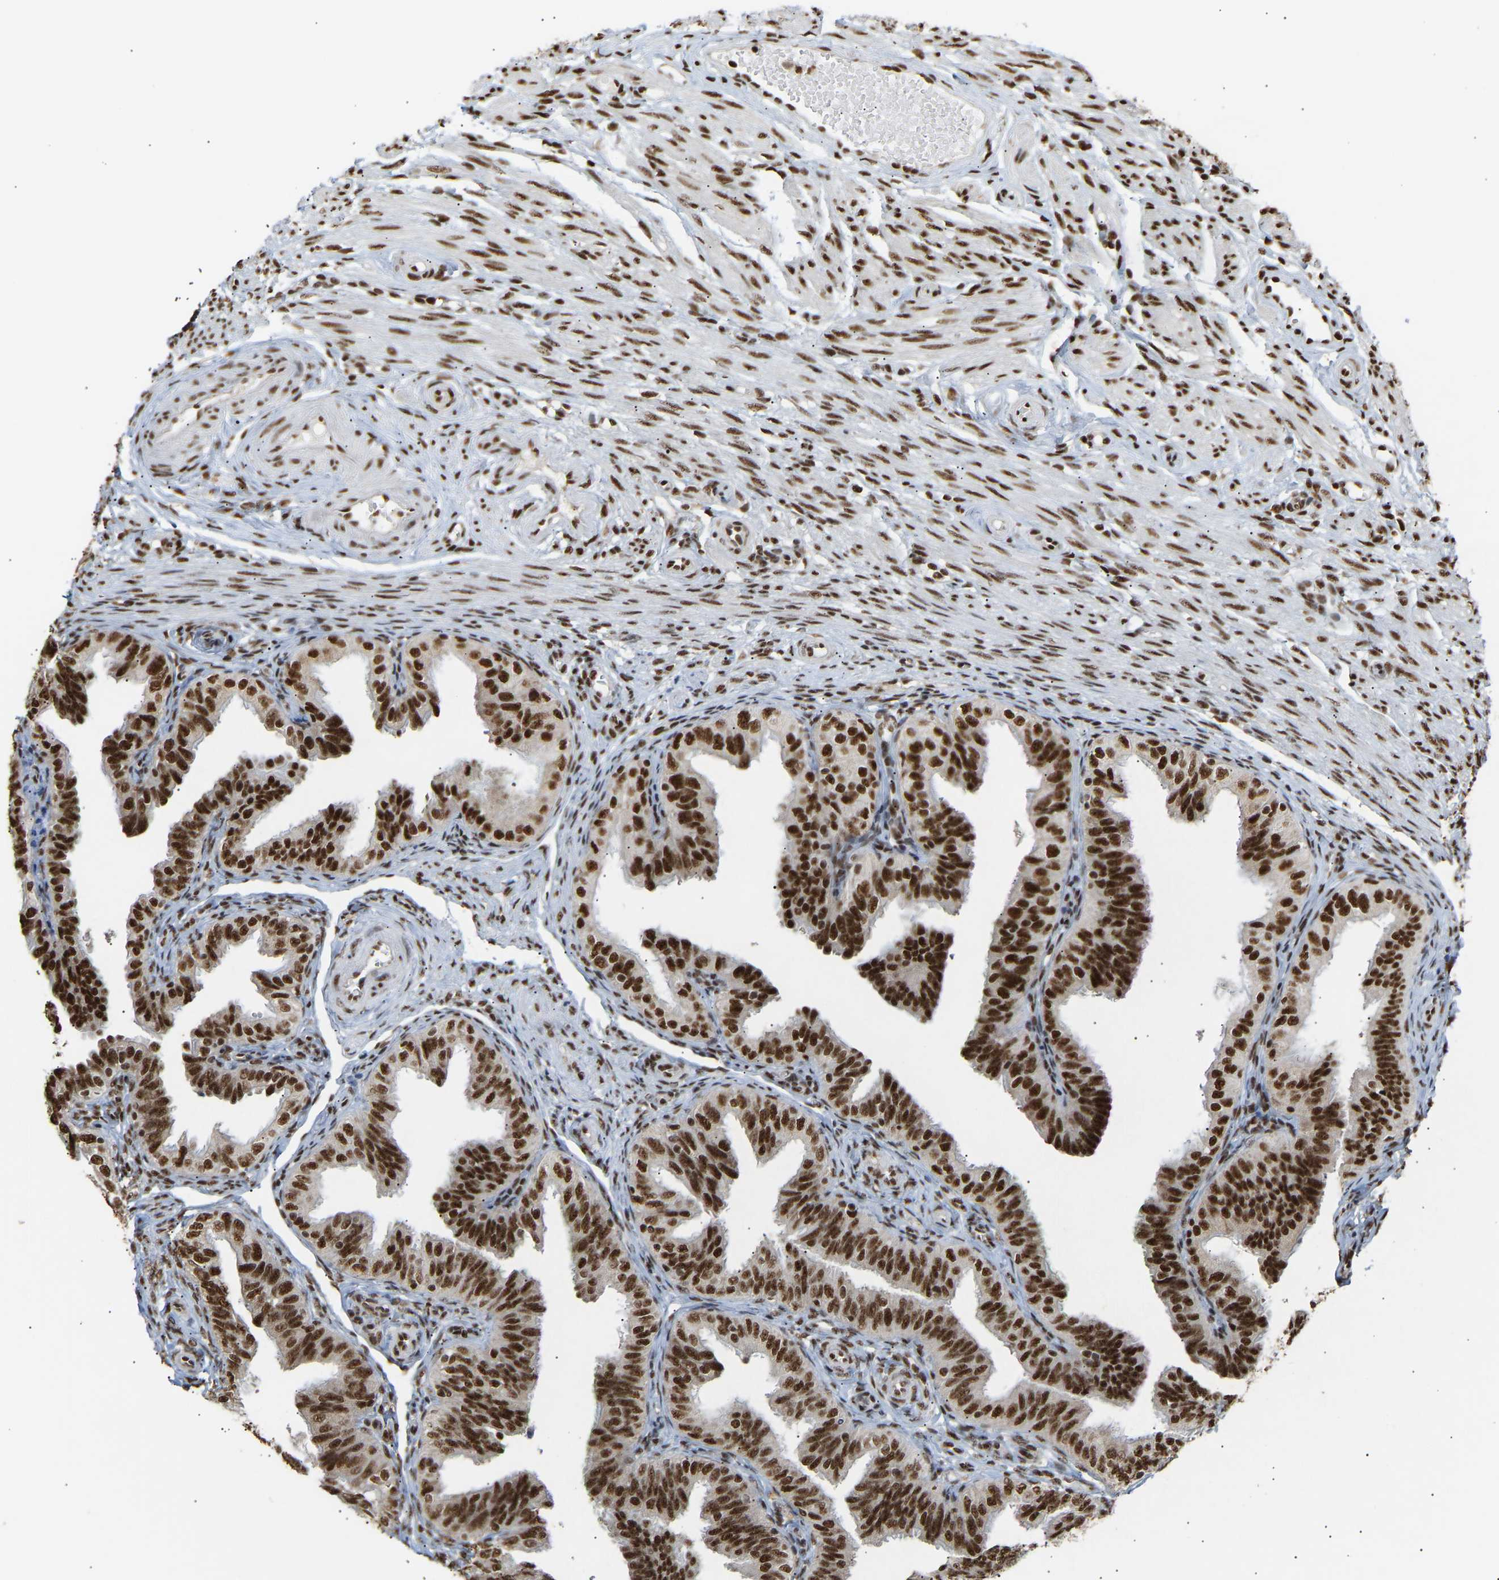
{"staining": {"intensity": "strong", "quantity": ">75%", "location": "nuclear"}, "tissue": "fallopian tube", "cell_type": "Glandular cells", "image_type": "normal", "snomed": [{"axis": "morphology", "description": "Normal tissue, NOS"}, {"axis": "topography", "description": "Fallopian tube"}], "caption": "The micrograph shows a brown stain indicating the presence of a protein in the nuclear of glandular cells in fallopian tube. (DAB IHC with brightfield microscopy, high magnification).", "gene": "ALYREF", "patient": {"sex": "female", "age": 35}}